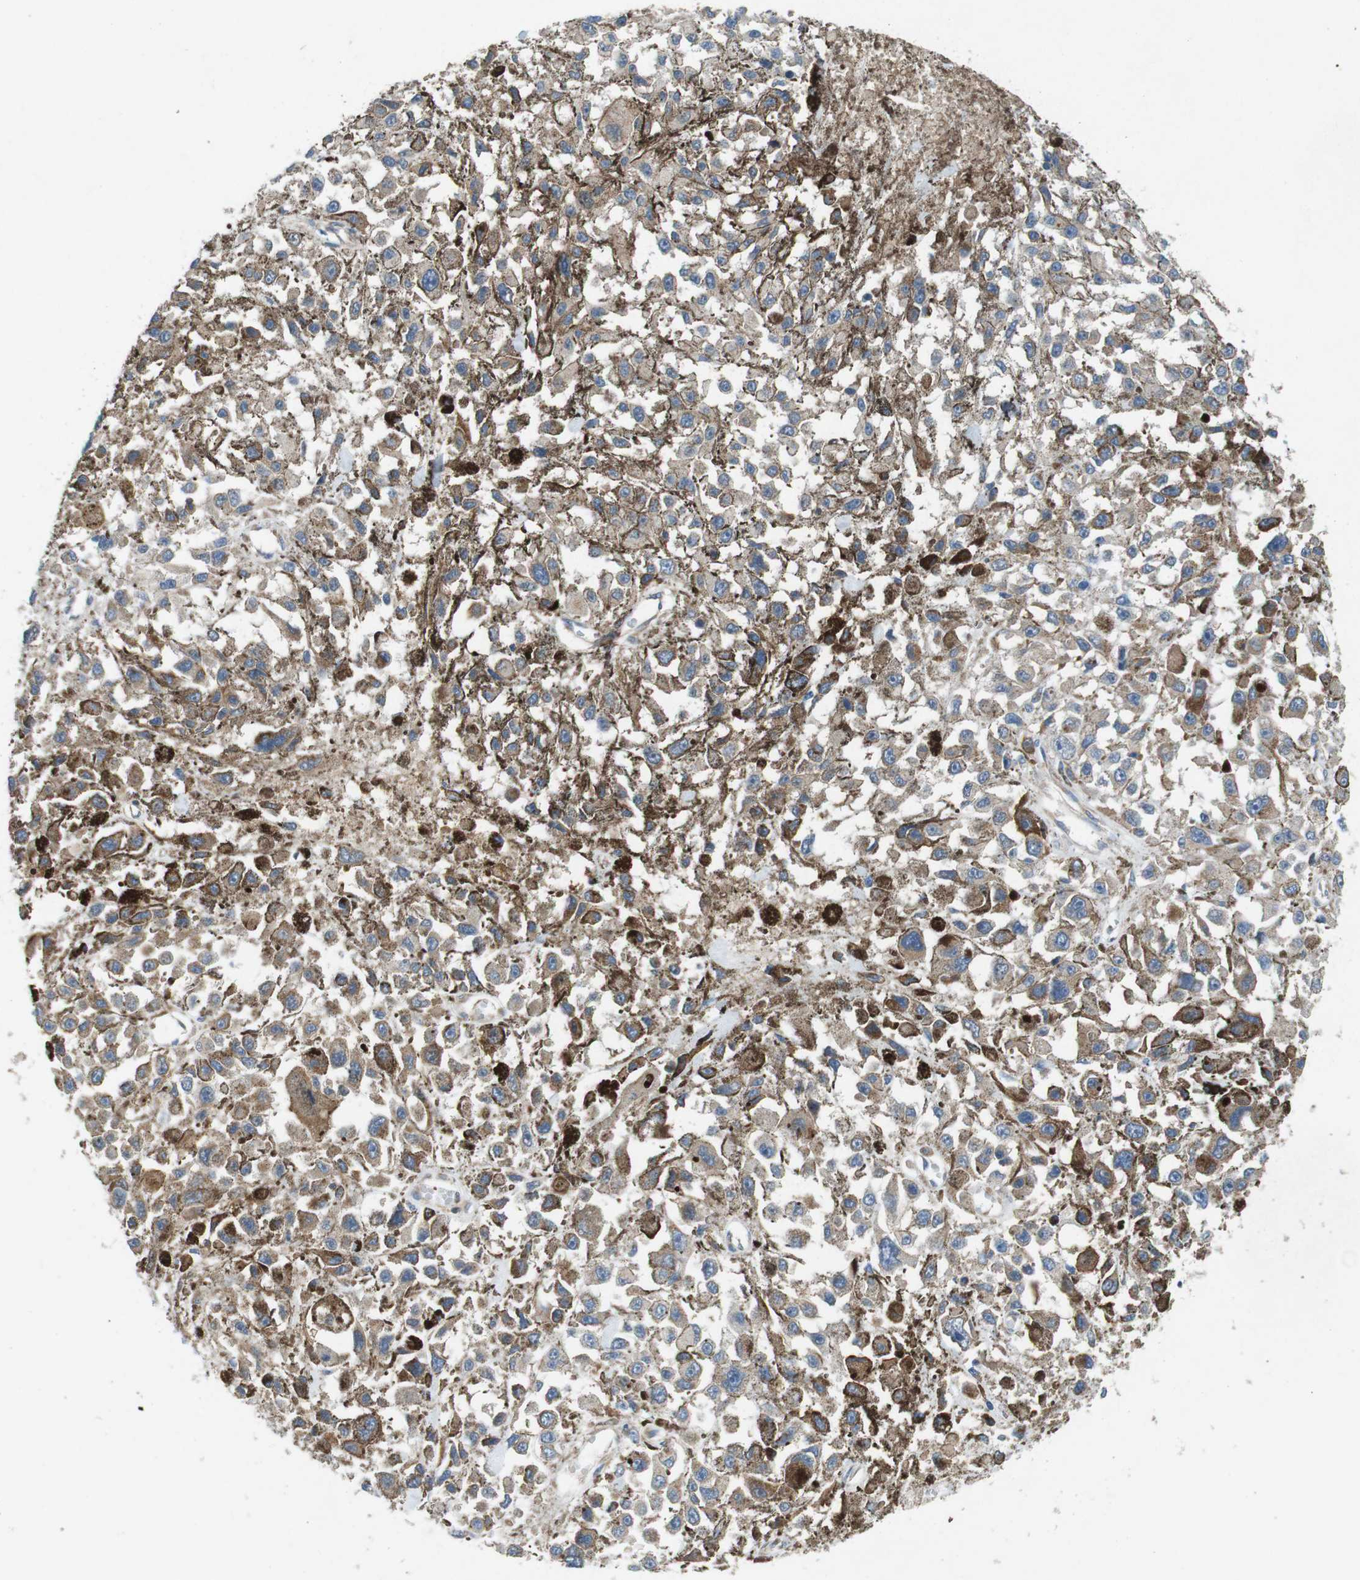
{"staining": {"intensity": "weak", "quantity": ">75%", "location": "cytoplasmic/membranous"}, "tissue": "melanoma", "cell_type": "Tumor cells", "image_type": "cancer", "snomed": [{"axis": "morphology", "description": "Malignant melanoma, Metastatic site"}, {"axis": "topography", "description": "Lymph node"}], "caption": "Immunohistochemical staining of malignant melanoma (metastatic site) demonstrates low levels of weak cytoplasmic/membranous expression in about >75% of tumor cells.", "gene": "DCTN1", "patient": {"sex": "male", "age": 59}}